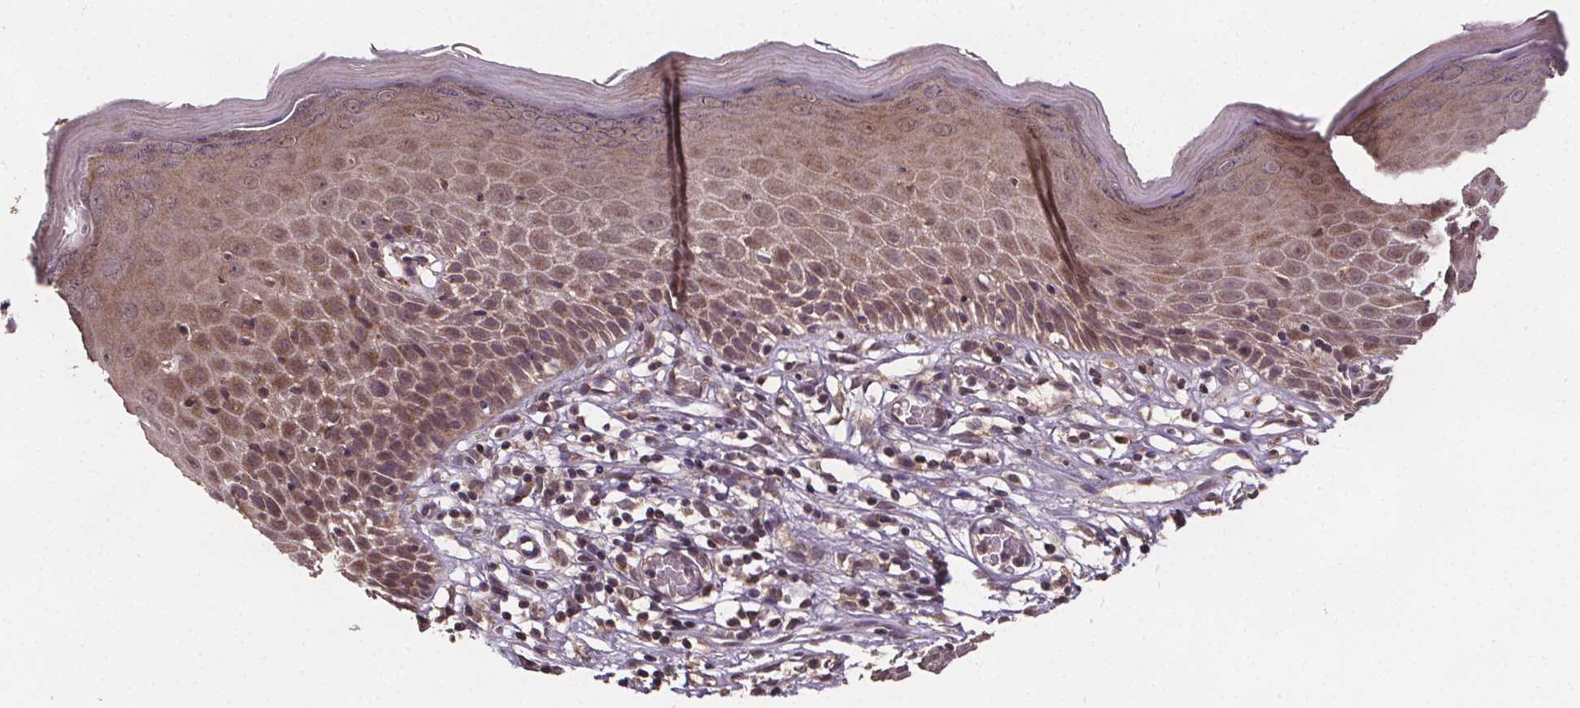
{"staining": {"intensity": "moderate", "quantity": "<25%", "location": "cytoplasmic/membranous,nuclear"}, "tissue": "skin", "cell_type": "Epidermal cells", "image_type": "normal", "snomed": [{"axis": "morphology", "description": "Normal tissue, NOS"}, {"axis": "topography", "description": "Vulva"}], "caption": "This micrograph shows immunohistochemistry staining of normal human skin, with low moderate cytoplasmic/membranous,nuclear expression in approximately <25% of epidermal cells.", "gene": "USP9X", "patient": {"sex": "female", "age": 68}}